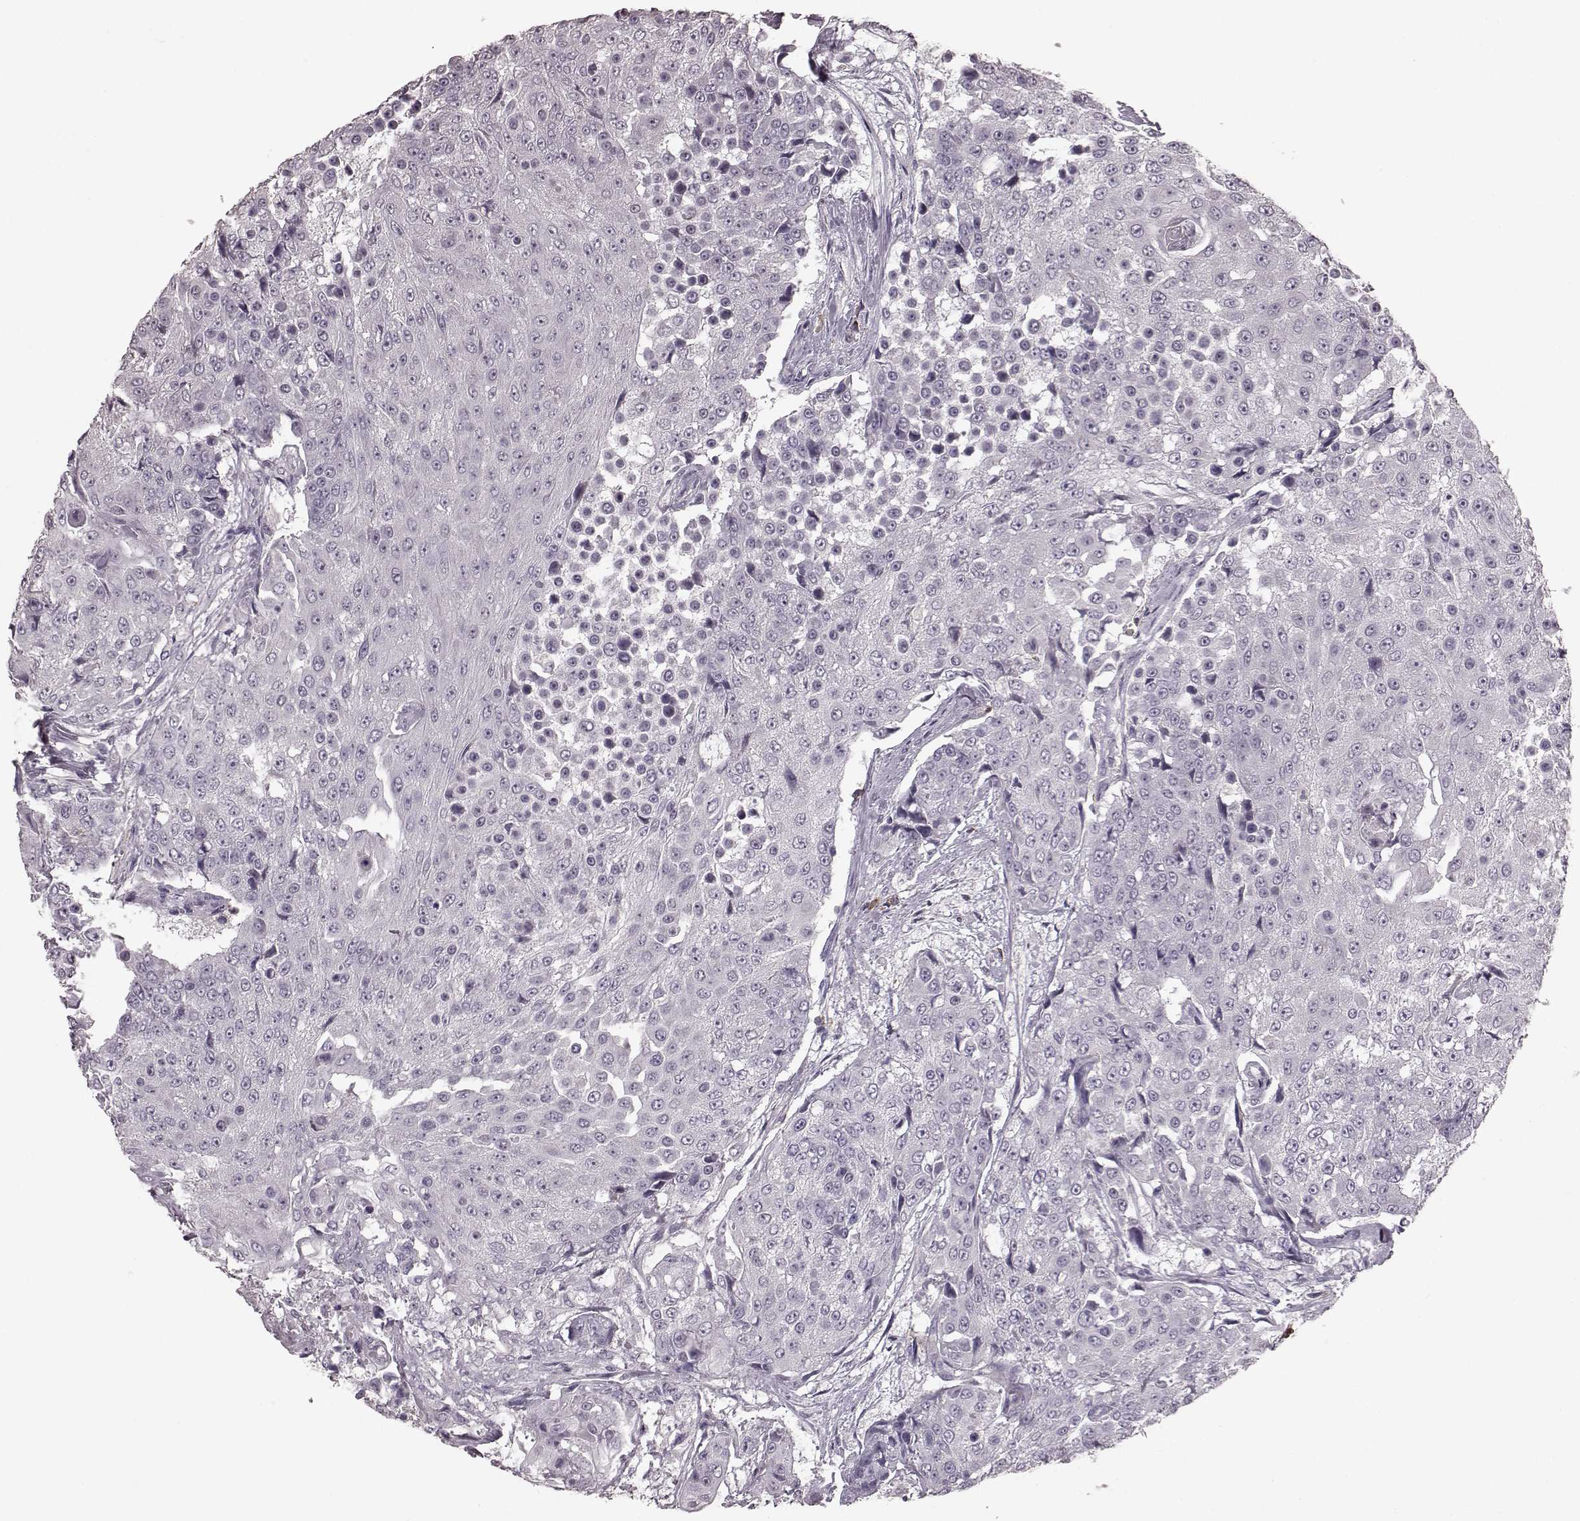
{"staining": {"intensity": "negative", "quantity": "none", "location": "none"}, "tissue": "urothelial cancer", "cell_type": "Tumor cells", "image_type": "cancer", "snomed": [{"axis": "morphology", "description": "Urothelial carcinoma, High grade"}, {"axis": "topography", "description": "Urinary bladder"}], "caption": "Urothelial cancer was stained to show a protein in brown. There is no significant staining in tumor cells.", "gene": "CD28", "patient": {"sex": "female", "age": 63}}